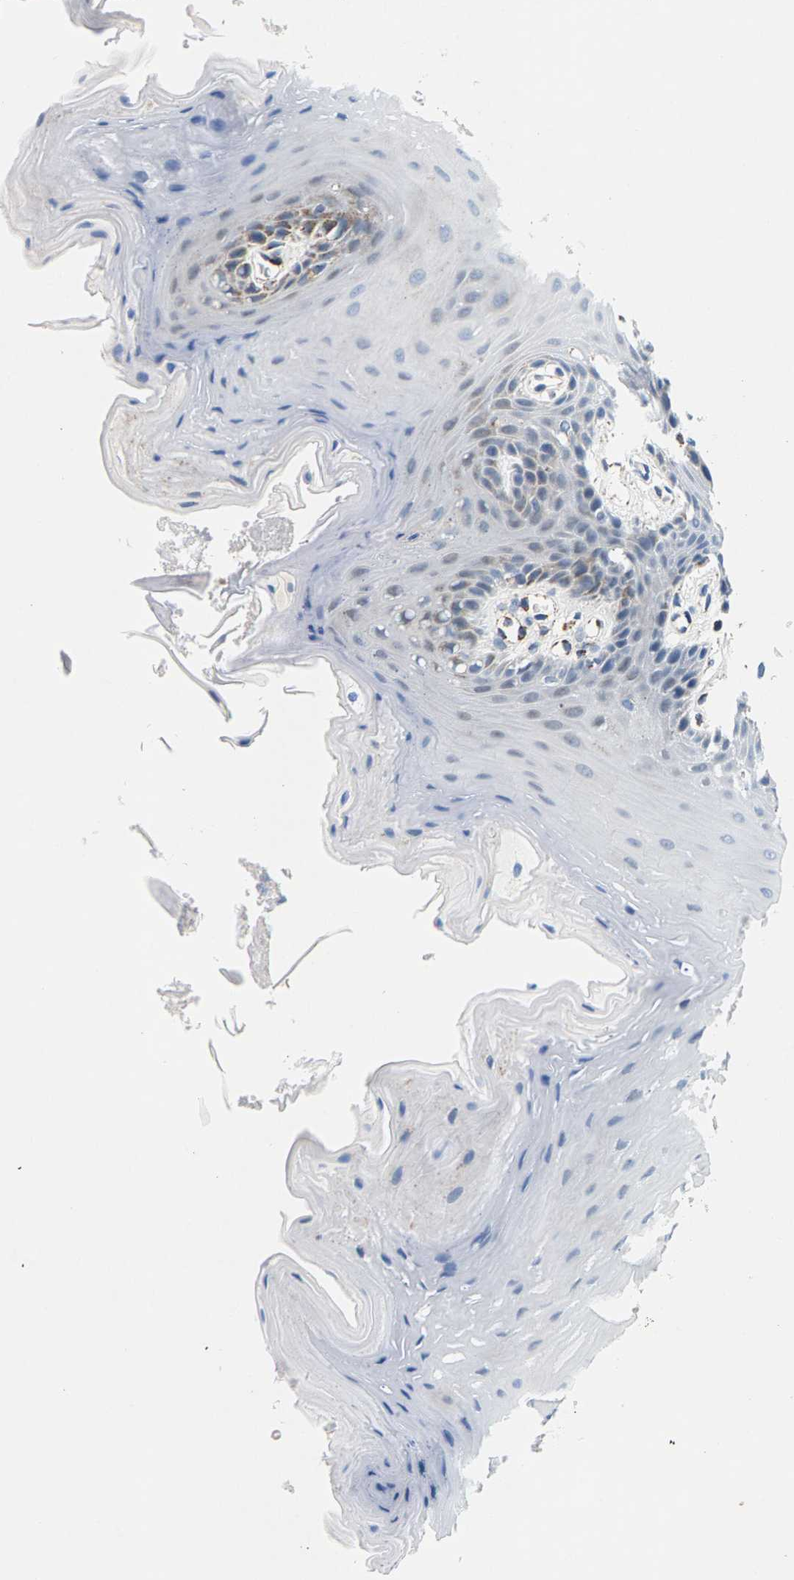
{"staining": {"intensity": "moderate", "quantity": "<25%", "location": "cytoplasmic/membranous"}, "tissue": "oral mucosa", "cell_type": "Squamous epithelial cells", "image_type": "normal", "snomed": [{"axis": "morphology", "description": "Normal tissue, NOS"}, {"axis": "morphology", "description": "Squamous cell carcinoma, NOS"}, {"axis": "topography", "description": "Oral tissue"}, {"axis": "topography", "description": "Head-Neck"}], "caption": "This is an image of IHC staining of unremarkable oral mucosa, which shows moderate positivity in the cytoplasmic/membranous of squamous epithelial cells.", "gene": "PDE1A", "patient": {"sex": "male", "age": 71}}